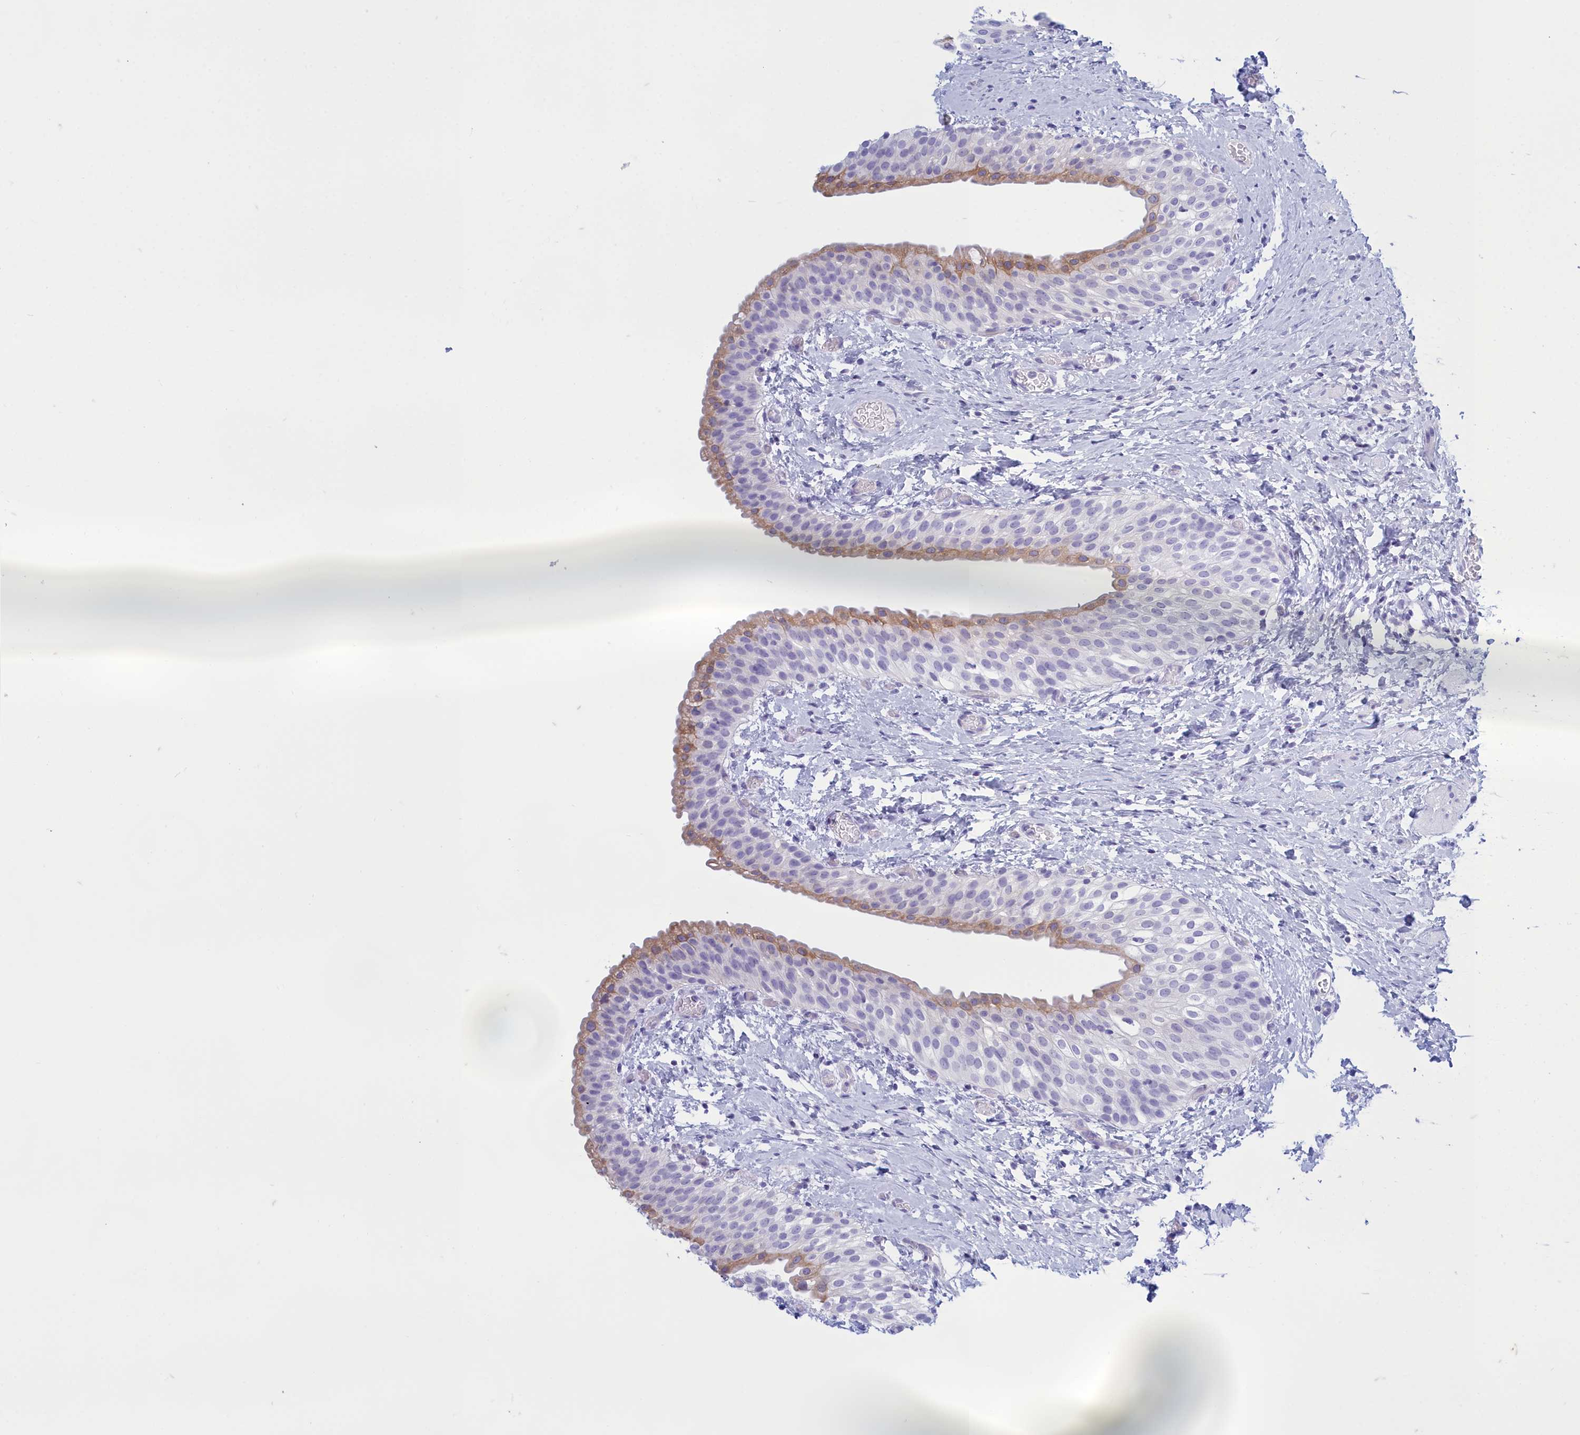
{"staining": {"intensity": "moderate", "quantity": "<25%", "location": "cytoplasmic/membranous"}, "tissue": "urinary bladder", "cell_type": "Urothelial cells", "image_type": "normal", "snomed": [{"axis": "morphology", "description": "Normal tissue, NOS"}, {"axis": "topography", "description": "Urinary bladder"}], "caption": "Brown immunohistochemical staining in benign human urinary bladder demonstrates moderate cytoplasmic/membranous positivity in about <25% of urothelial cells.", "gene": "TMEM97", "patient": {"sex": "male", "age": 1}}